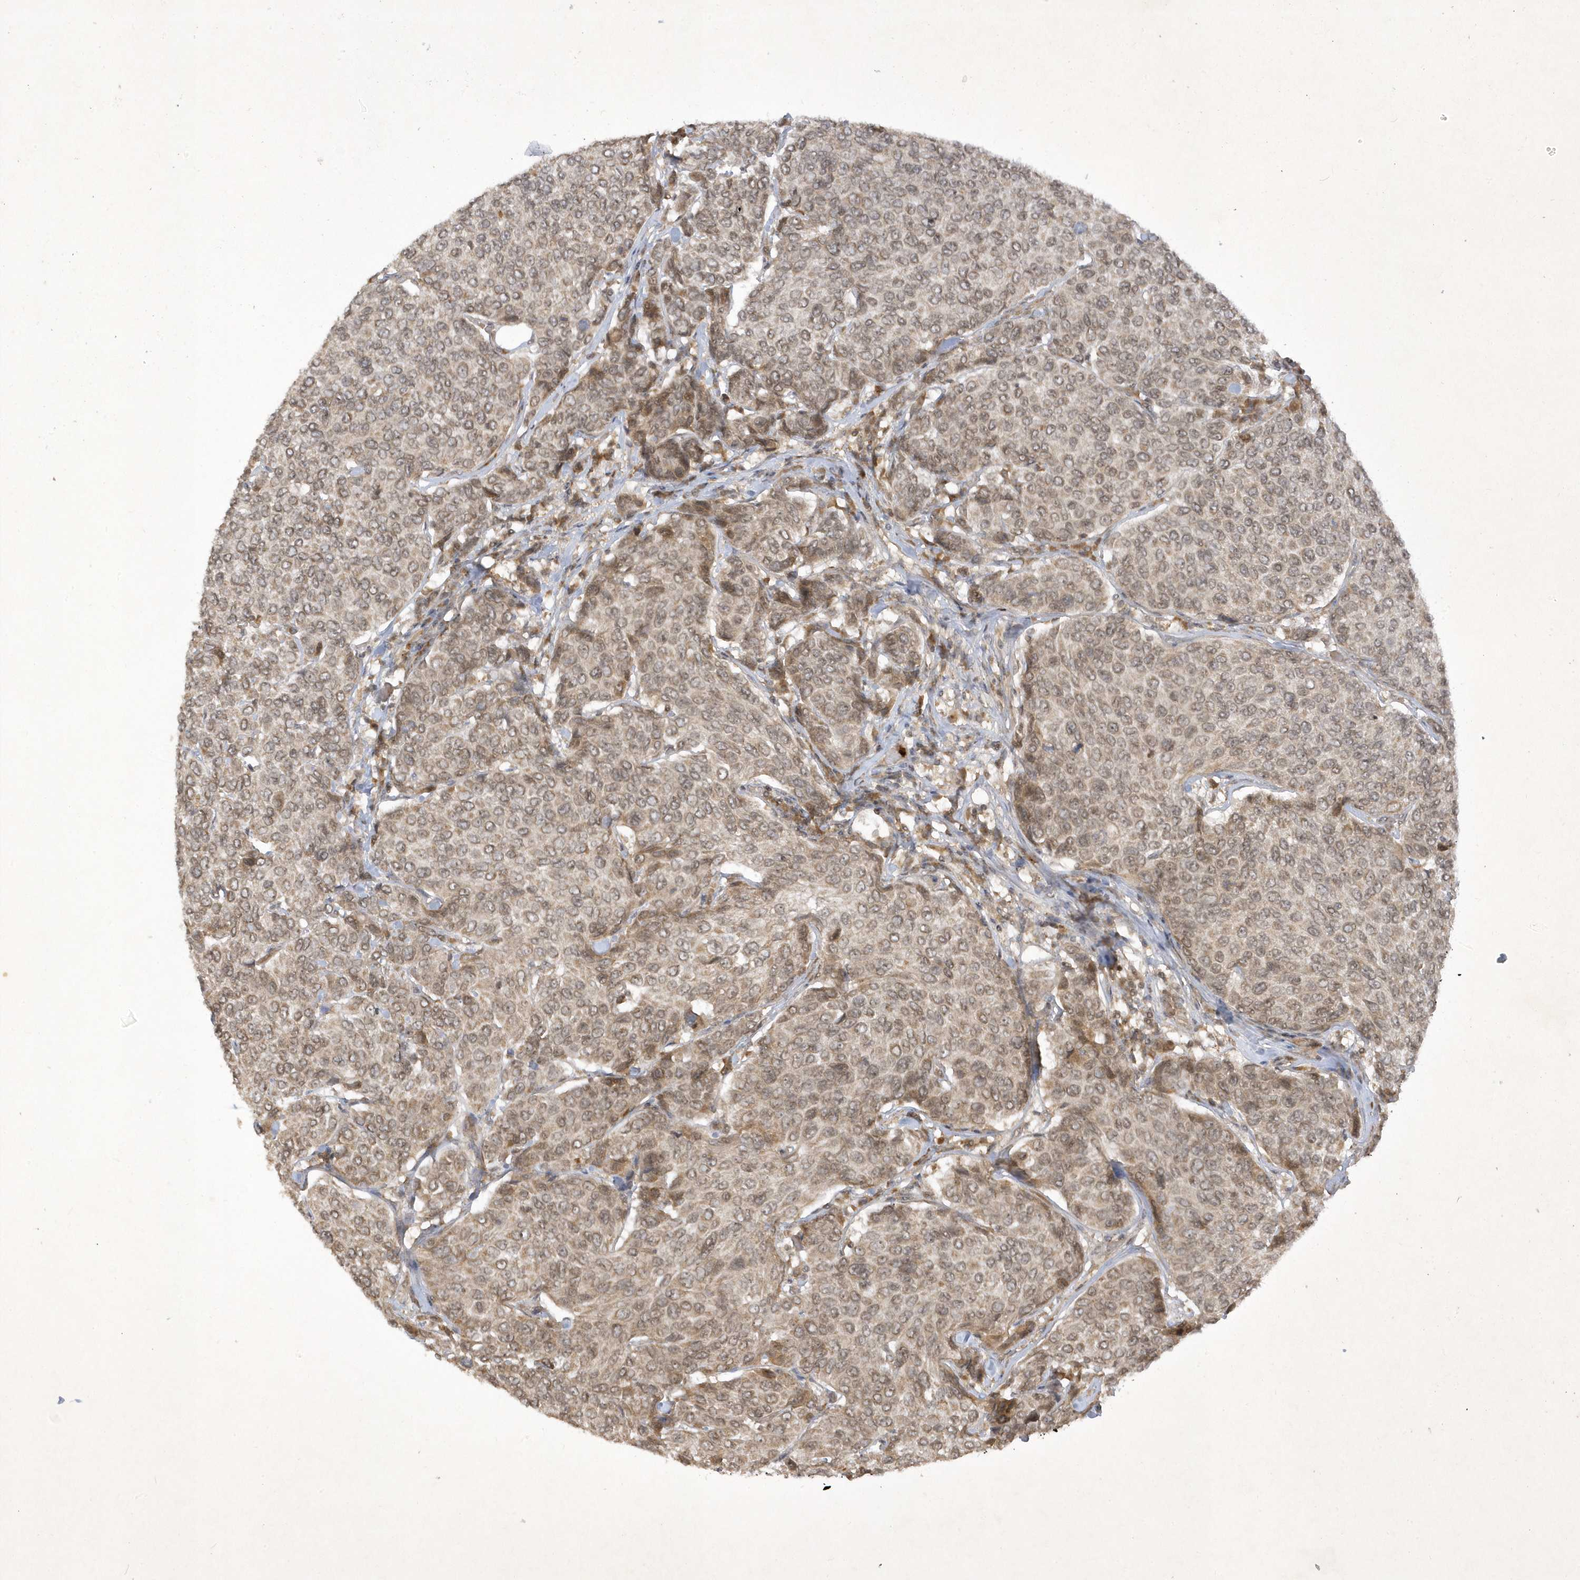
{"staining": {"intensity": "weak", "quantity": ">75%", "location": "cytoplasmic/membranous"}, "tissue": "breast cancer", "cell_type": "Tumor cells", "image_type": "cancer", "snomed": [{"axis": "morphology", "description": "Duct carcinoma"}, {"axis": "topography", "description": "Breast"}], "caption": "Weak cytoplasmic/membranous expression for a protein is identified in about >75% of tumor cells of intraductal carcinoma (breast) using immunohistochemistry.", "gene": "ZNF213", "patient": {"sex": "female", "age": 55}}